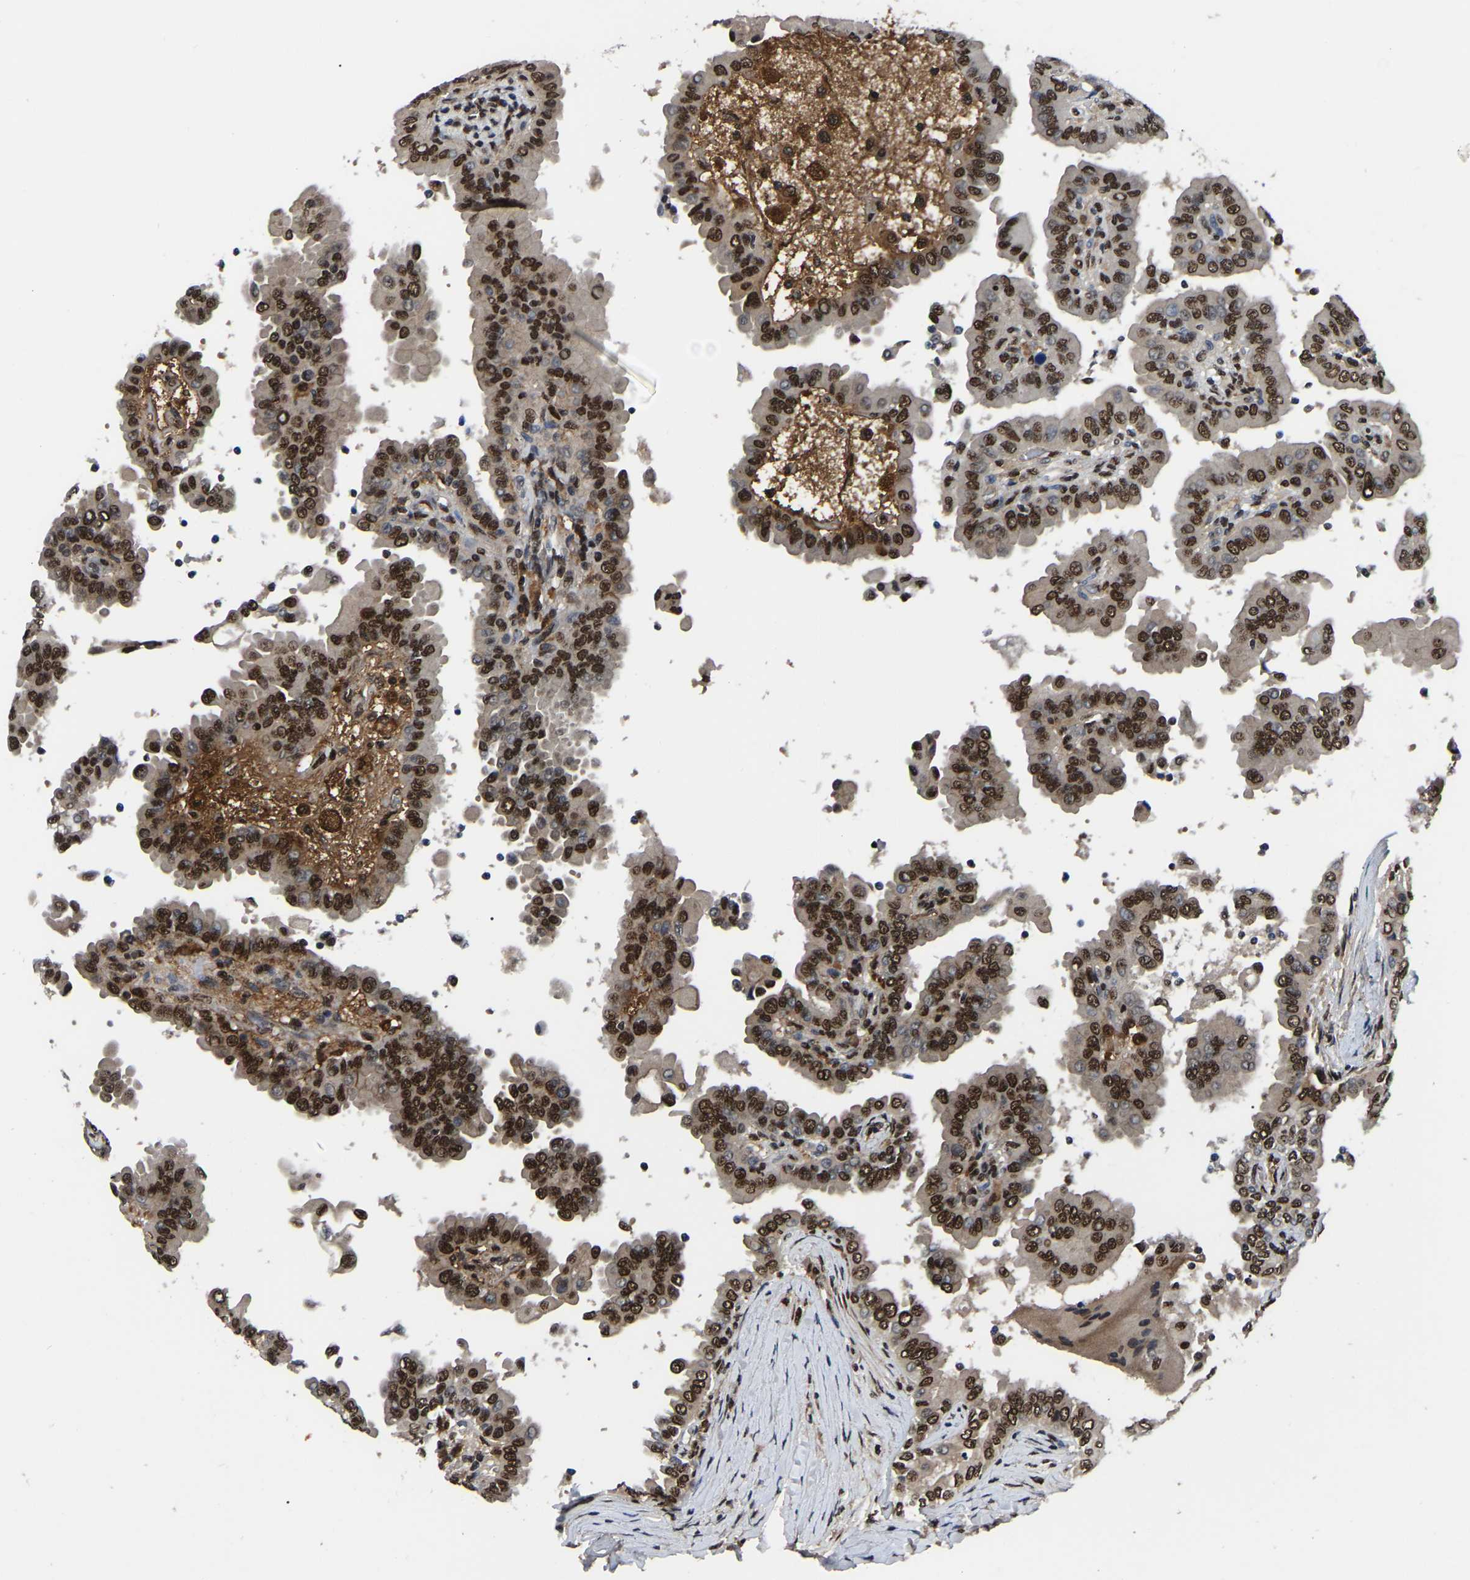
{"staining": {"intensity": "strong", "quantity": ">75%", "location": "nuclear"}, "tissue": "thyroid cancer", "cell_type": "Tumor cells", "image_type": "cancer", "snomed": [{"axis": "morphology", "description": "Papillary adenocarcinoma, NOS"}, {"axis": "topography", "description": "Thyroid gland"}], "caption": "Immunohistochemistry (DAB (3,3'-diaminobenzidine)) staining of thyroid papillary adenocarcinoma reveals strong nuclear protein positivity in approximately >75% of tumor cells. (Stains: DAB (3,3'-diaminobenzidine) in brown, nuclei in blue, Microscopy: brightfield microscopy at high magnification).", "gene": "TRIM35", "patient": {"sex": "male", "age": 33}}